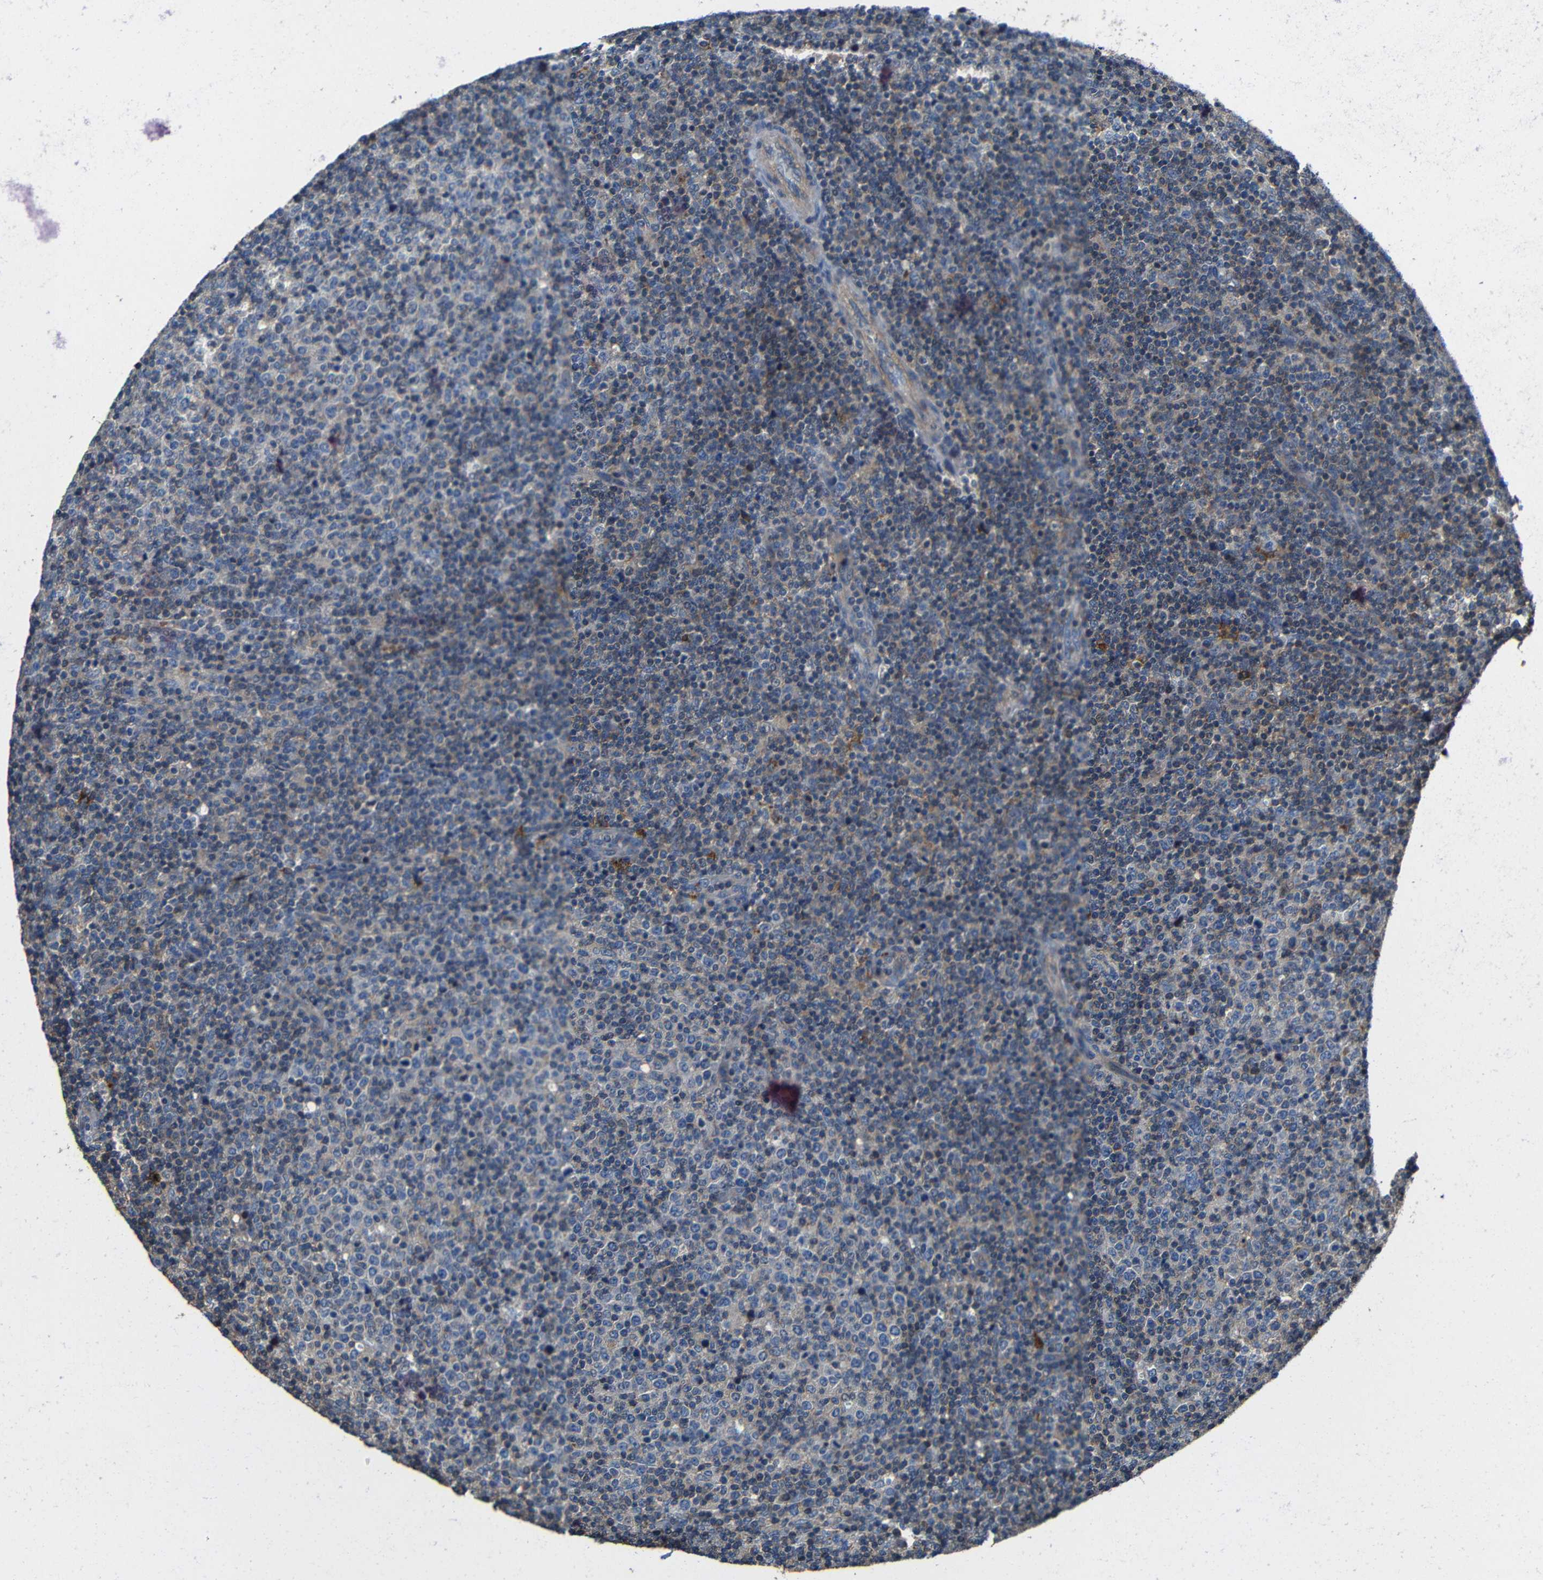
{"staining": {"intensity": "weak", "quantity": "25%-75%", "location": "cytoplasmic/membranous"}, "tissue": "lymphoma", "cell_type": "Tumor cells", "image_type": "cancer", "snomed": [{"axis": "morphology", "description": "Malignant lymphoma, non-Hodgkin's type, Low grade"}, {"axis": "topography", "description": "Lymph node"}], "caption": "Lymphoma stained for a protein (brown) reveals weak cytoplasmic/membranous positive positivity in about 25%-75% of tumor cells.", "gene": "GDI1", "patient": {"sex": "male", "age": 70}}